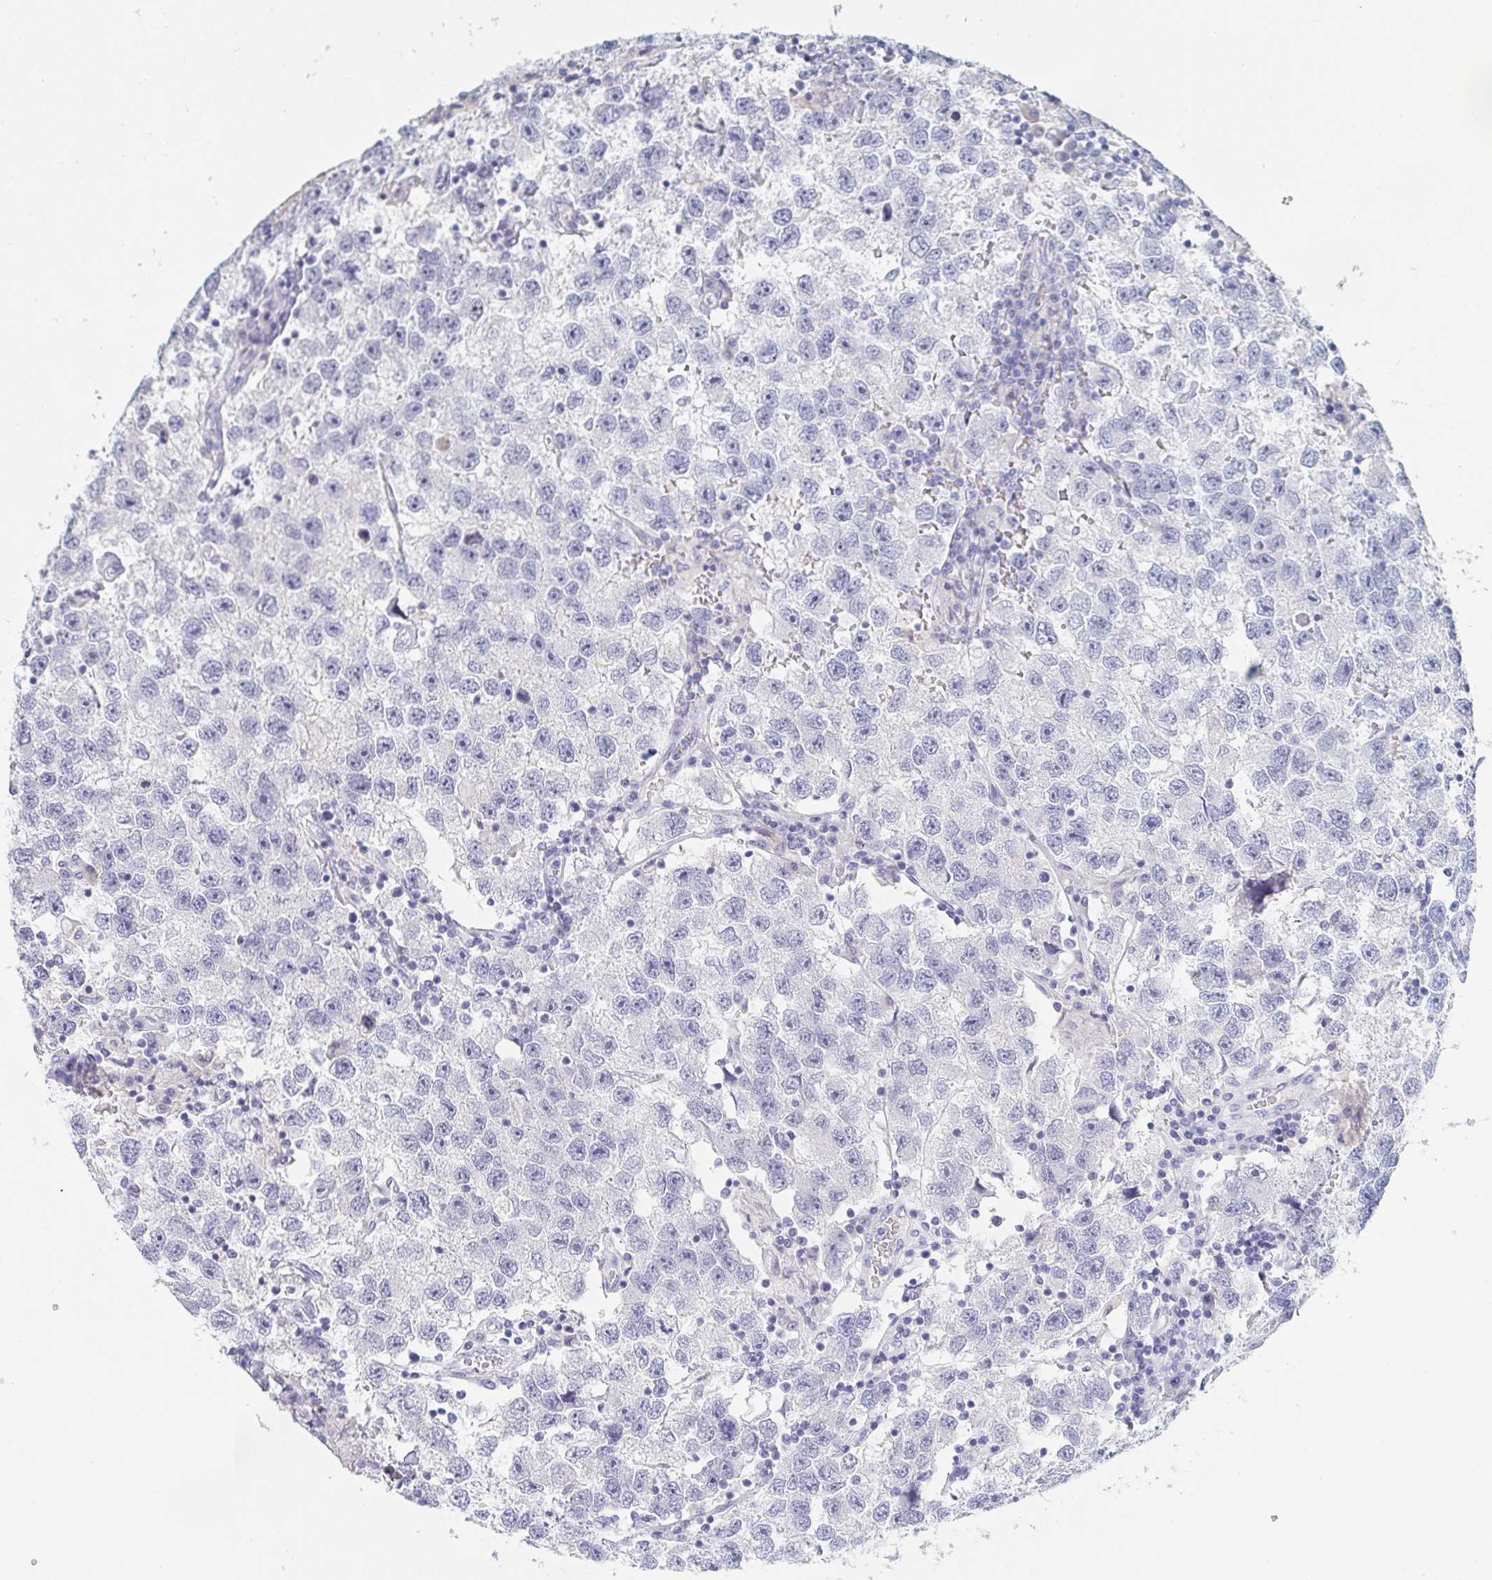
{"staining": {"intensity": "negative", "quantity": "none", "location": "none"}, "tissue": "testis cancer", "cell_type": "Tumor cells", "image_type": "cancer", "snomed": [{"axis": "morphology", "description": "Seminoma, NOS"}, {"axis": "topography", "description": "Testis"}], "caption": "Immunohistochemistry photomicrograph of neoplastic tissue: testis cancer stained with DAB exhibits no significant protein expression in tumor cells. (IHC, brightfield microscopy, high magnification).", "gene": "ITLN1", "patient": {"sex": "male", "age": 26}}